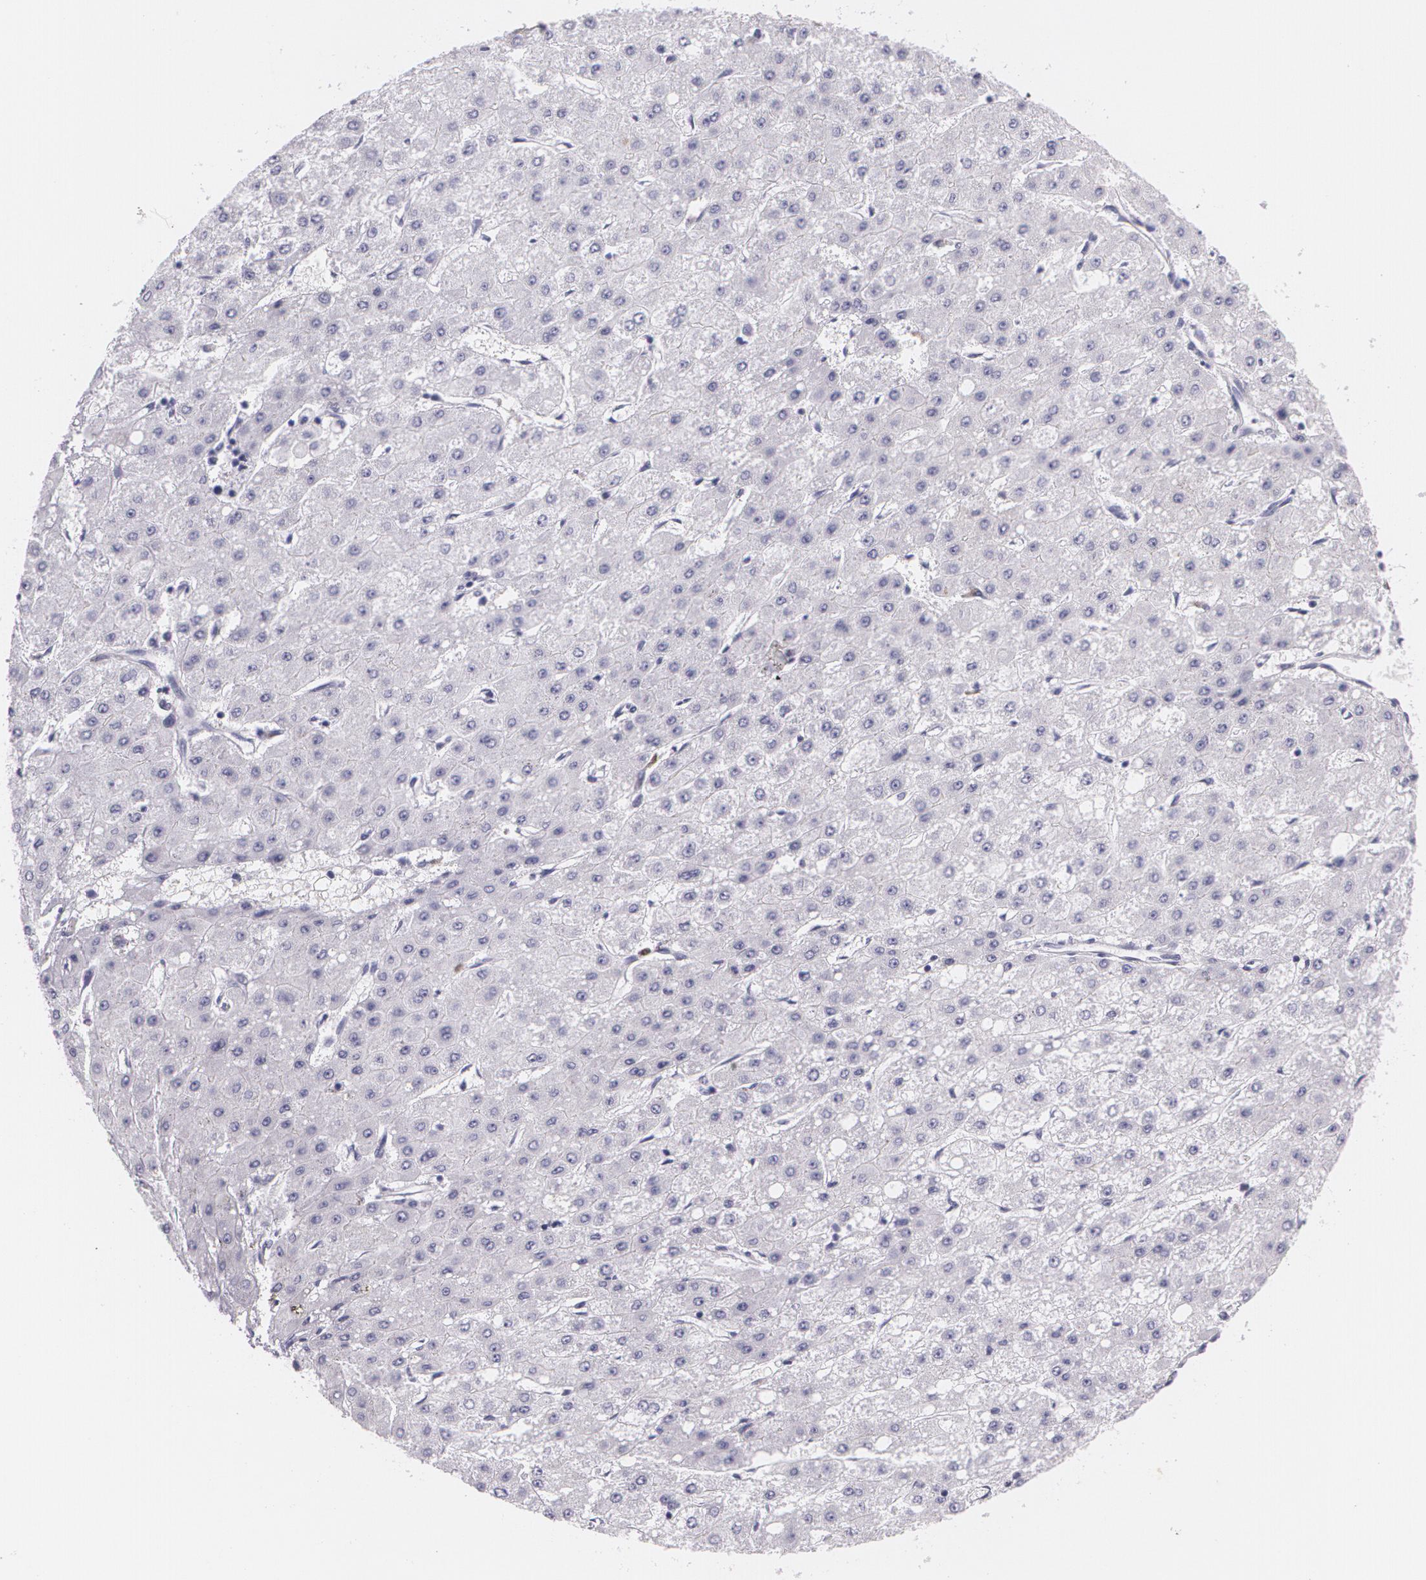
{"staining": {"intensity": "negative", "quantity": "none", "location": "none"}, "tissue": "liver cancer", "cell_type": "Tumor cells", "image_type": "cancer", "snomed": [{"axis": "morphology", "description": "Carcinoma, Hepatocellular, NOS"}, {"axis": "topography", "description": "Liver"}], "caption": "This is an immunohistochemistry (IHC) photomicrograph of hepatocellular carcinoma (liver). There is no expression in tumor cells.", "gene": "DLG4", "patient": {"sex": "female", "age": 52}}